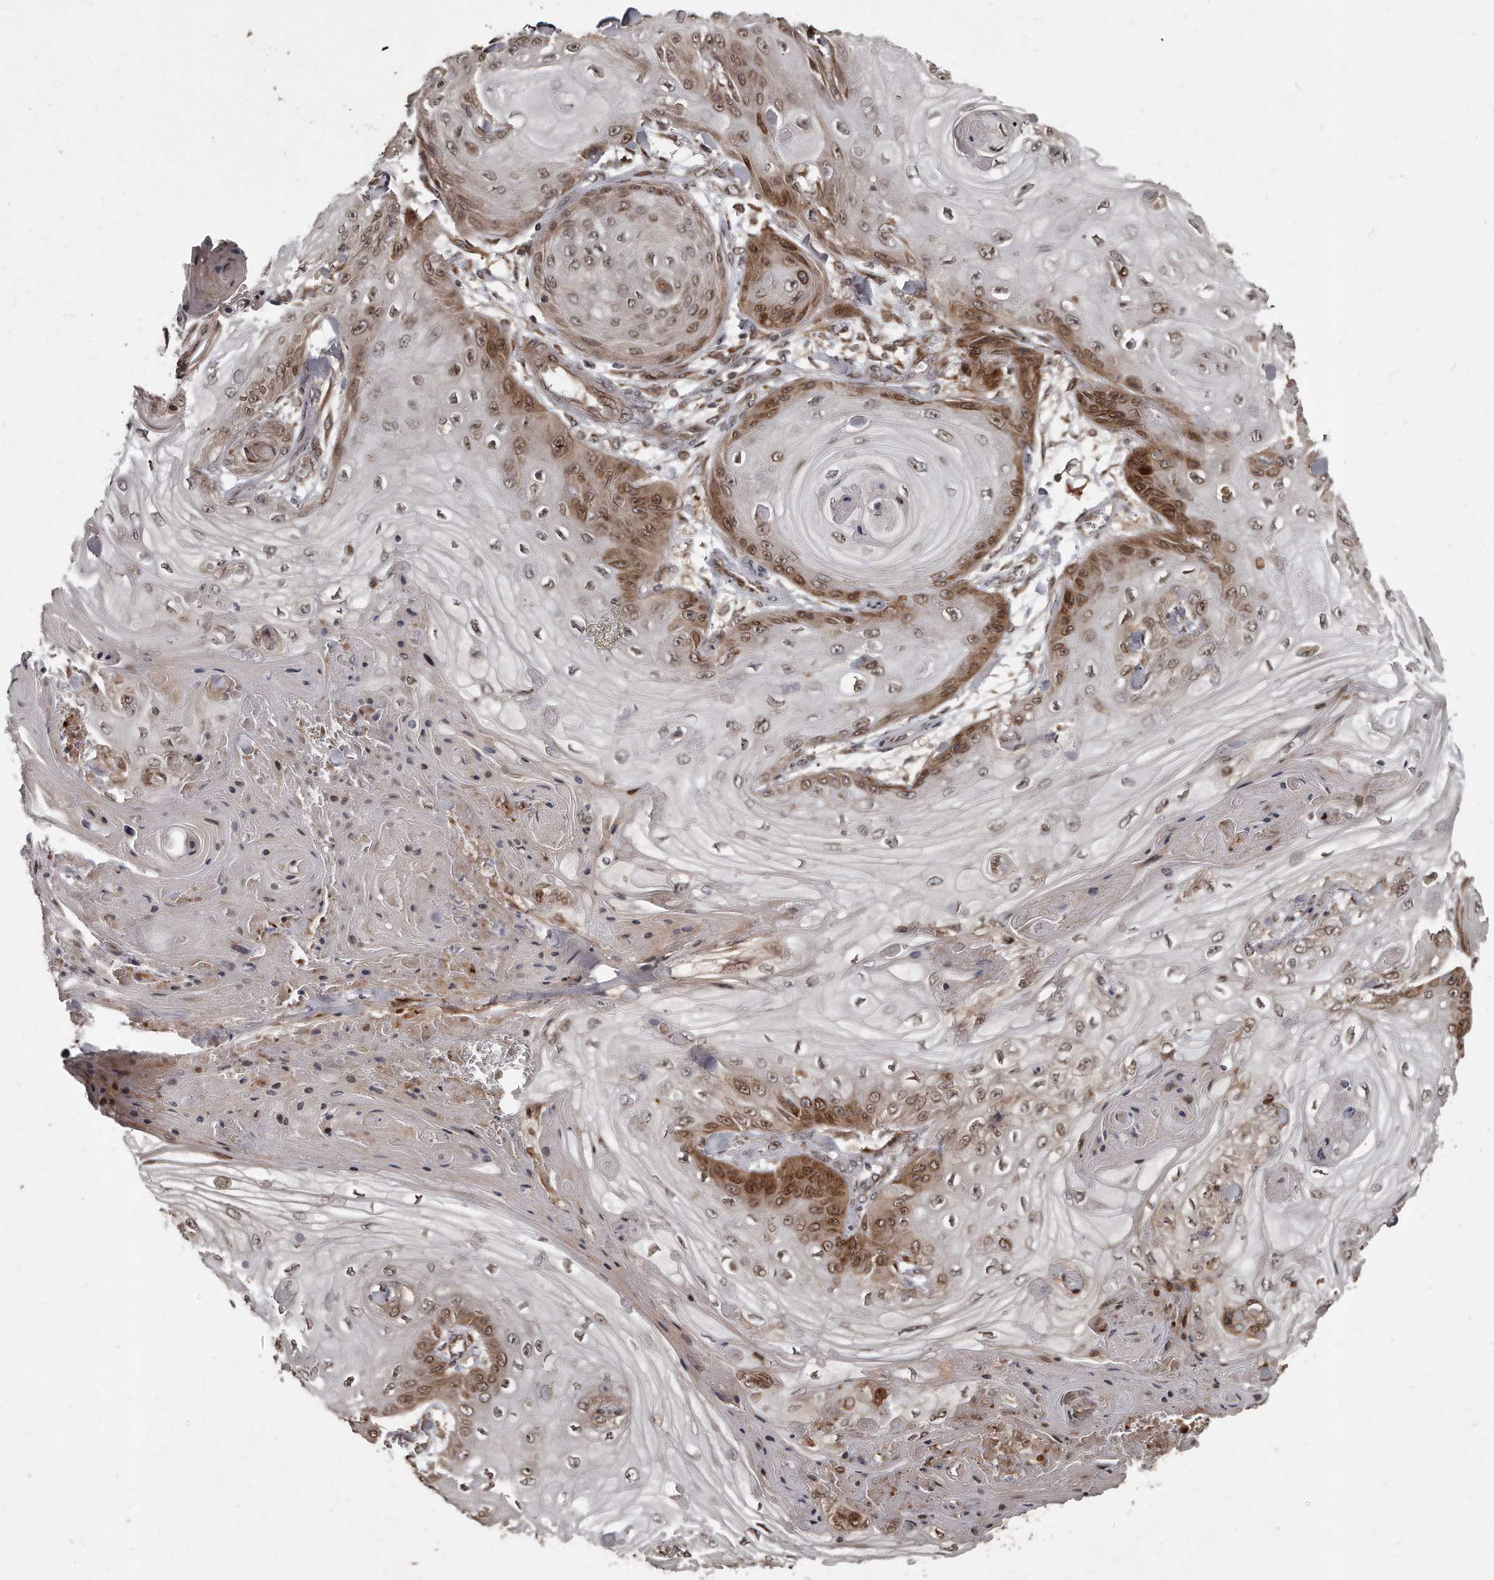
{"staining": {"intensity": "moderate", "quantity": "25%-75%", "location": "cytoplasmic/membranous,nuclear"}, "tissue": "skin cancer", "cell_type": "Tumor cells", "image_type": "cancer", "snomed": [{"axis": "morphology", "description": "Squamous cell carcinoma, NOS"}, {"axis": "topography", "description": "Skin"}], "caption": "This histopathology image reveals IHC staining of skin cancer, with medium moderate cytoplasmic/membranous and nuclear positivity in about 25%-75% of tumor cells.", "gene": "GCH1", "patient": {"sex": "male", "age": 74}}